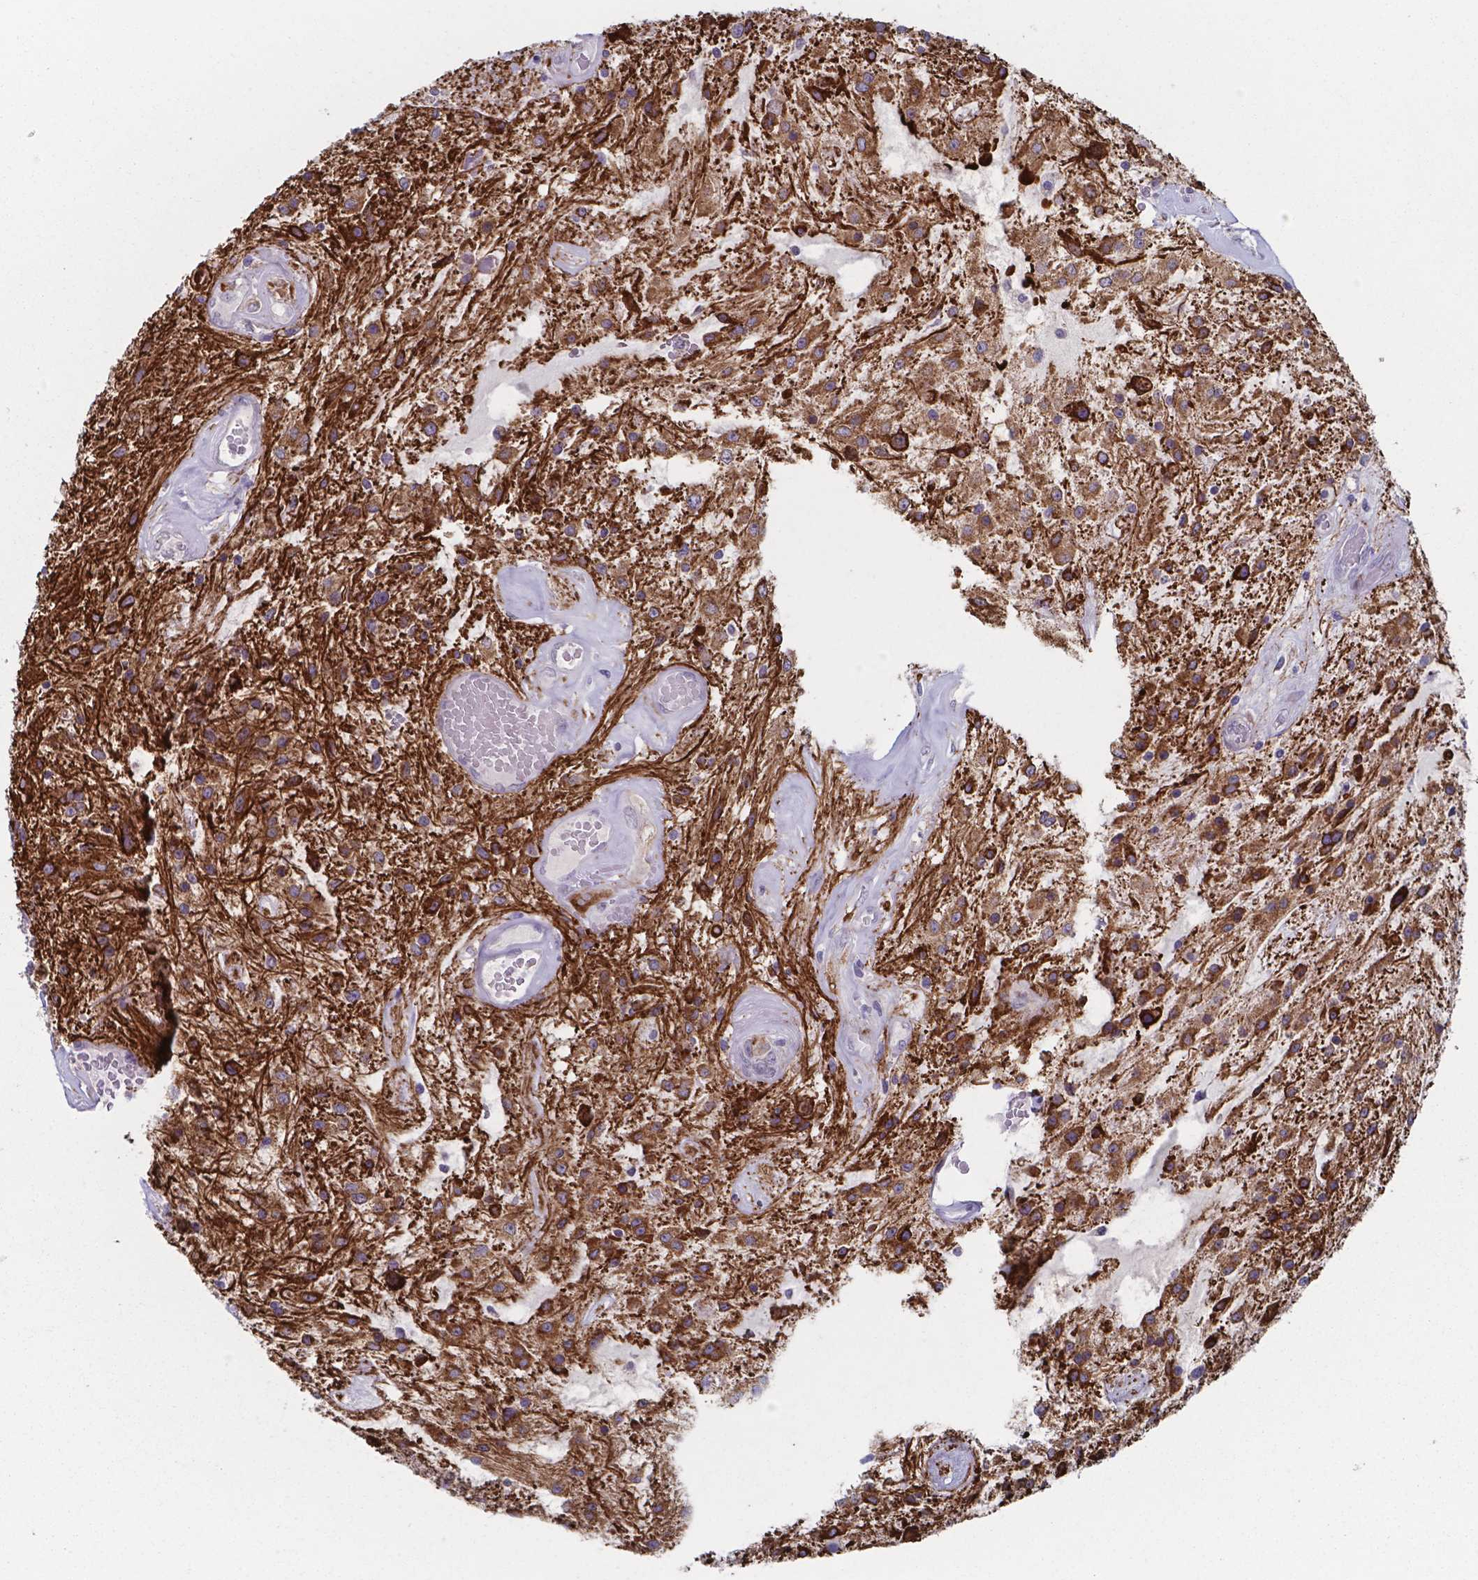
{"staining": {"intensity": "strong", "quantity": "25%-75%", "location": "cytoplasmic/membranous"}, "tissue": "glioma", "cell_type": "Tumor cells", "image_type": "cancer", "snomed": [{"axis": "morphology", "description": "Glioma, malignant, Low grade"}, {"axis": "topography", "description": "Cerebellum"}], "caption": "Immunohistochemistry (IHC) photomicrograph of neoplastic tissue: glioma stained using immunohistochemistry shows high levels of strong protein expression localized specifically in the cytoplasmic/membranous of tumor cells, appearing as a cytoplasmic/membranous brown color.", "gene": "PLA2R1", "patient": {"sex": "female", "age": 14}}